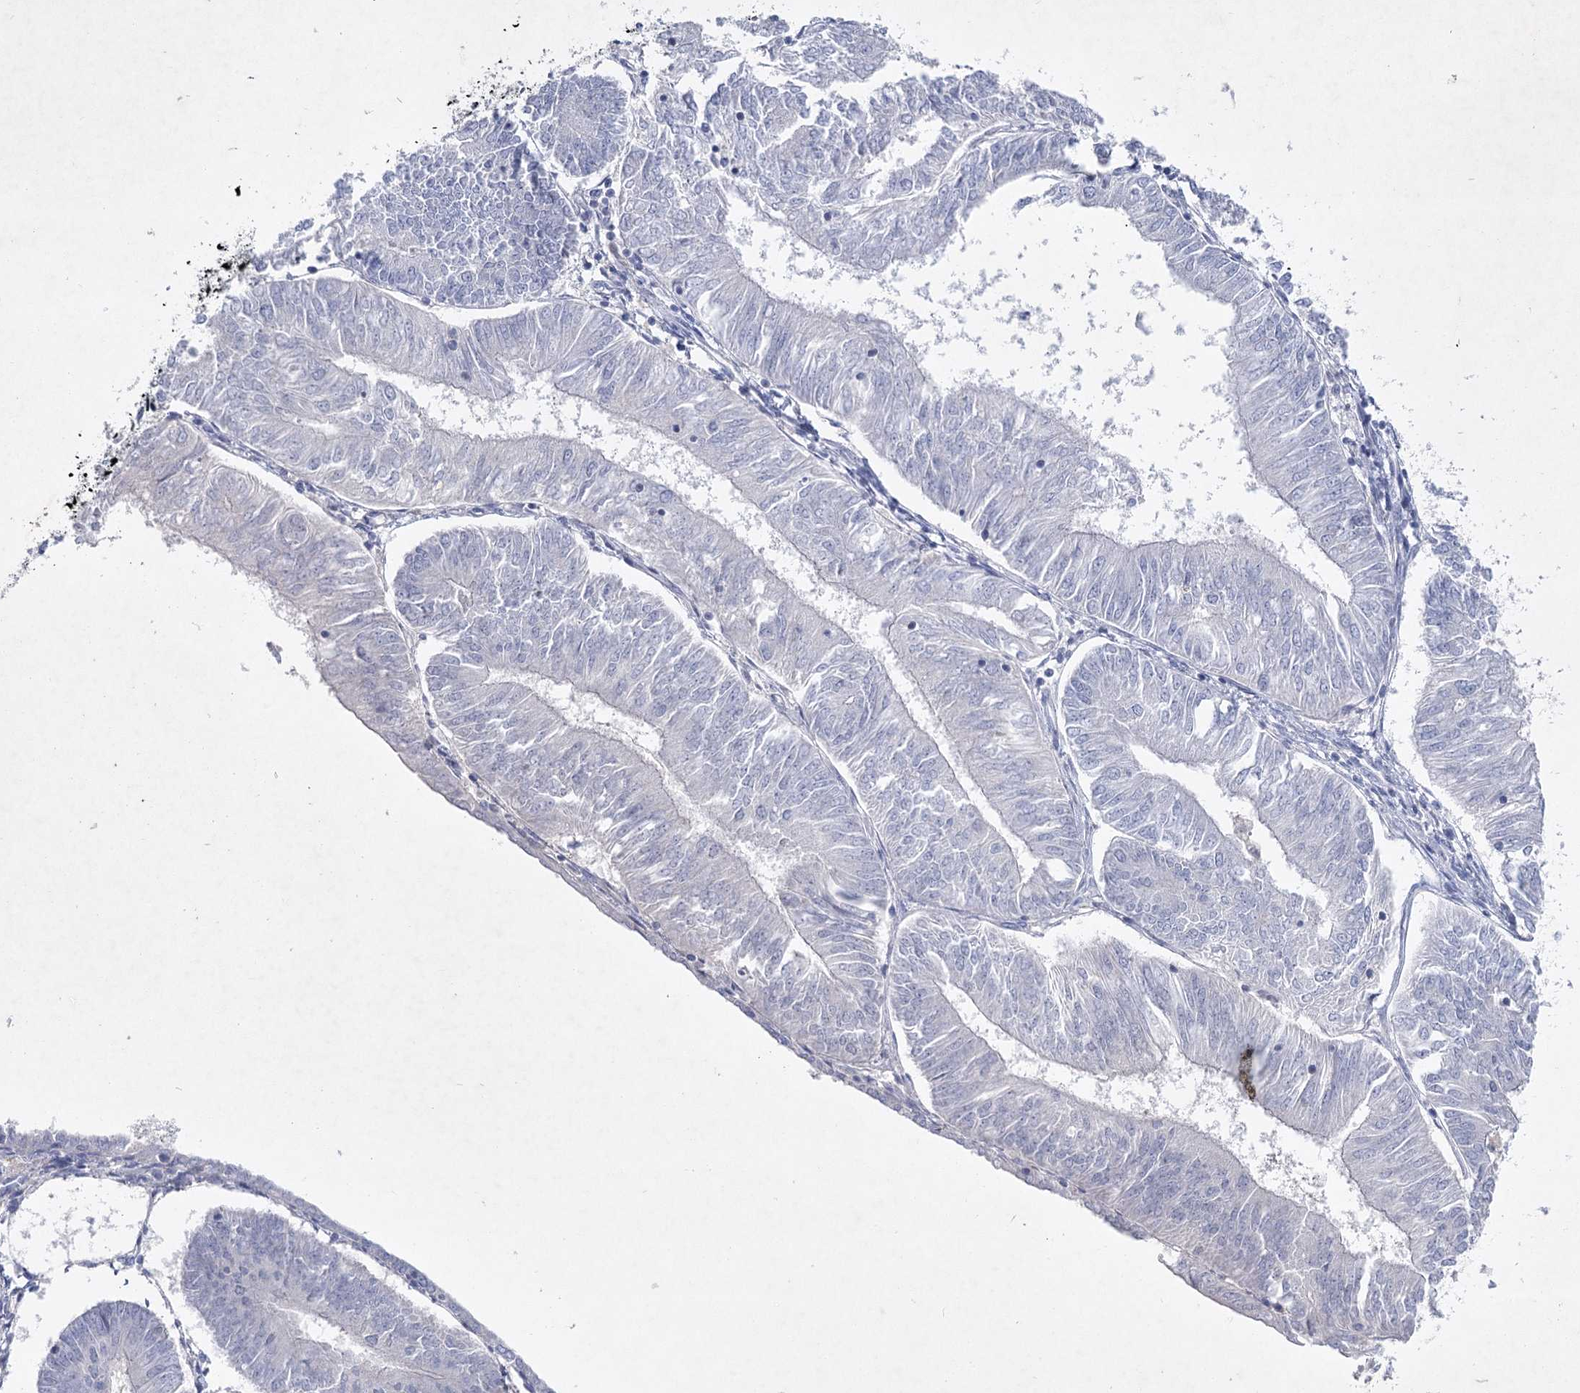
{"staining": {"intensity": "negative", "quantity": "none", "location": "none"}, "tissue": "endometrial cancer", "cell_type": "Tumor cells", "image_type": "cancer", "snomed": [{"axis": "morphology", "description": "Adenocarcinoma, NOS"}, {"axis": "topography", "description": "Endometrium"}], "caption": "Human endometrial cancer (adenocarcinoma) stained for a protein using immunohistochemistry exhibits no staining in tumor cells.", "gene": "MAP3K13", "patient": {"sex": "female", "age": 58}}